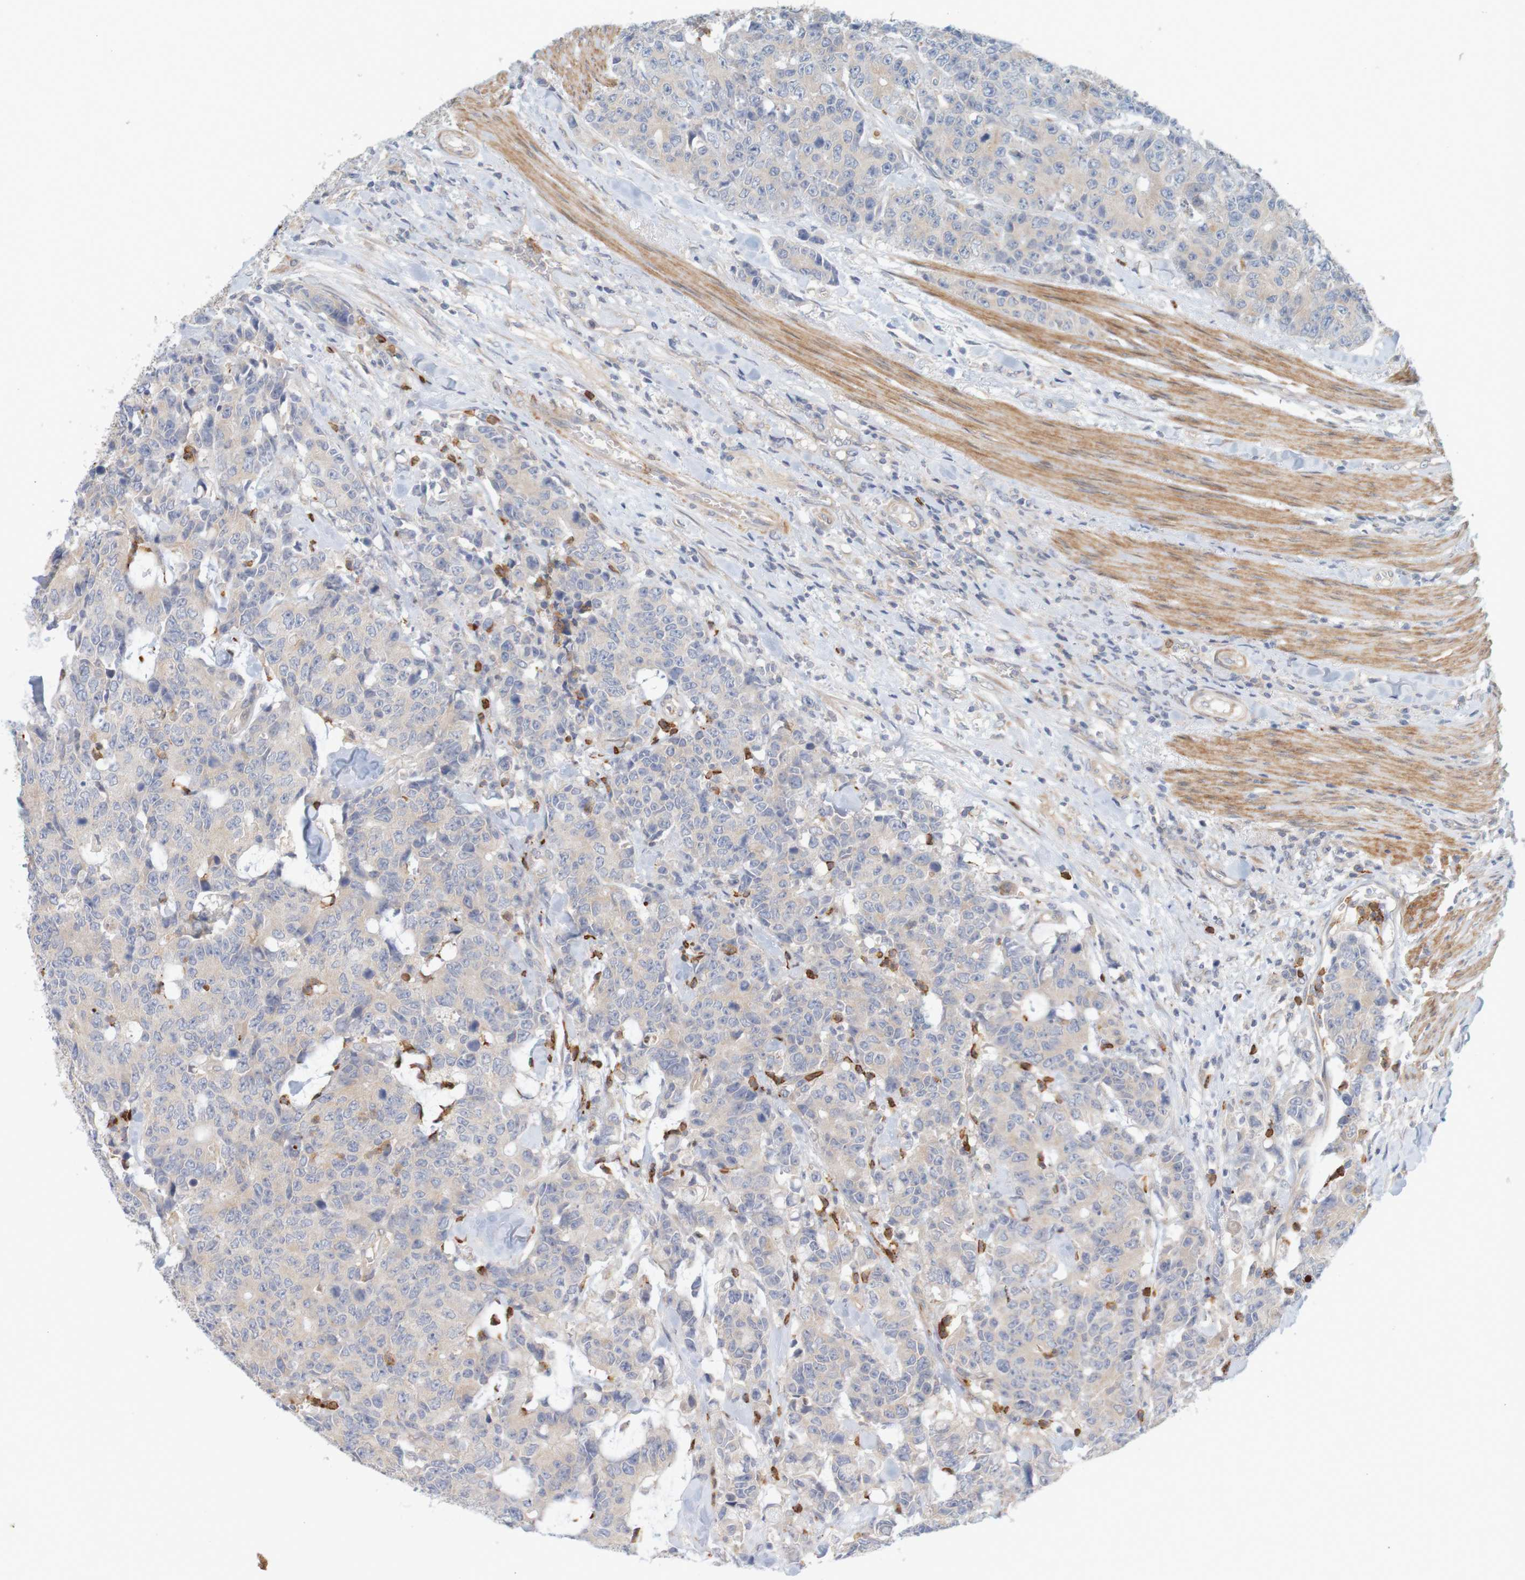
{"staining": {"intensity": "weak", "quantity": ">75%", "location": "cytoplasmic/membranous"}, "tissue": "colorectal cancer", "cell_type": "Tumor cells", "image_type": "cancer", "snomed": [{"axis": "morphology", "description": "Adenocarcinoma, NOS"}, {"axis": "topography", "description": "Colon"}], "caption": "Colorectal cancer (adenocarcinoma) stained with a protein marker displays weak staining in tumor cells.", "gene": "KRT23", "patient": {"sex": "female", "age": 86}}